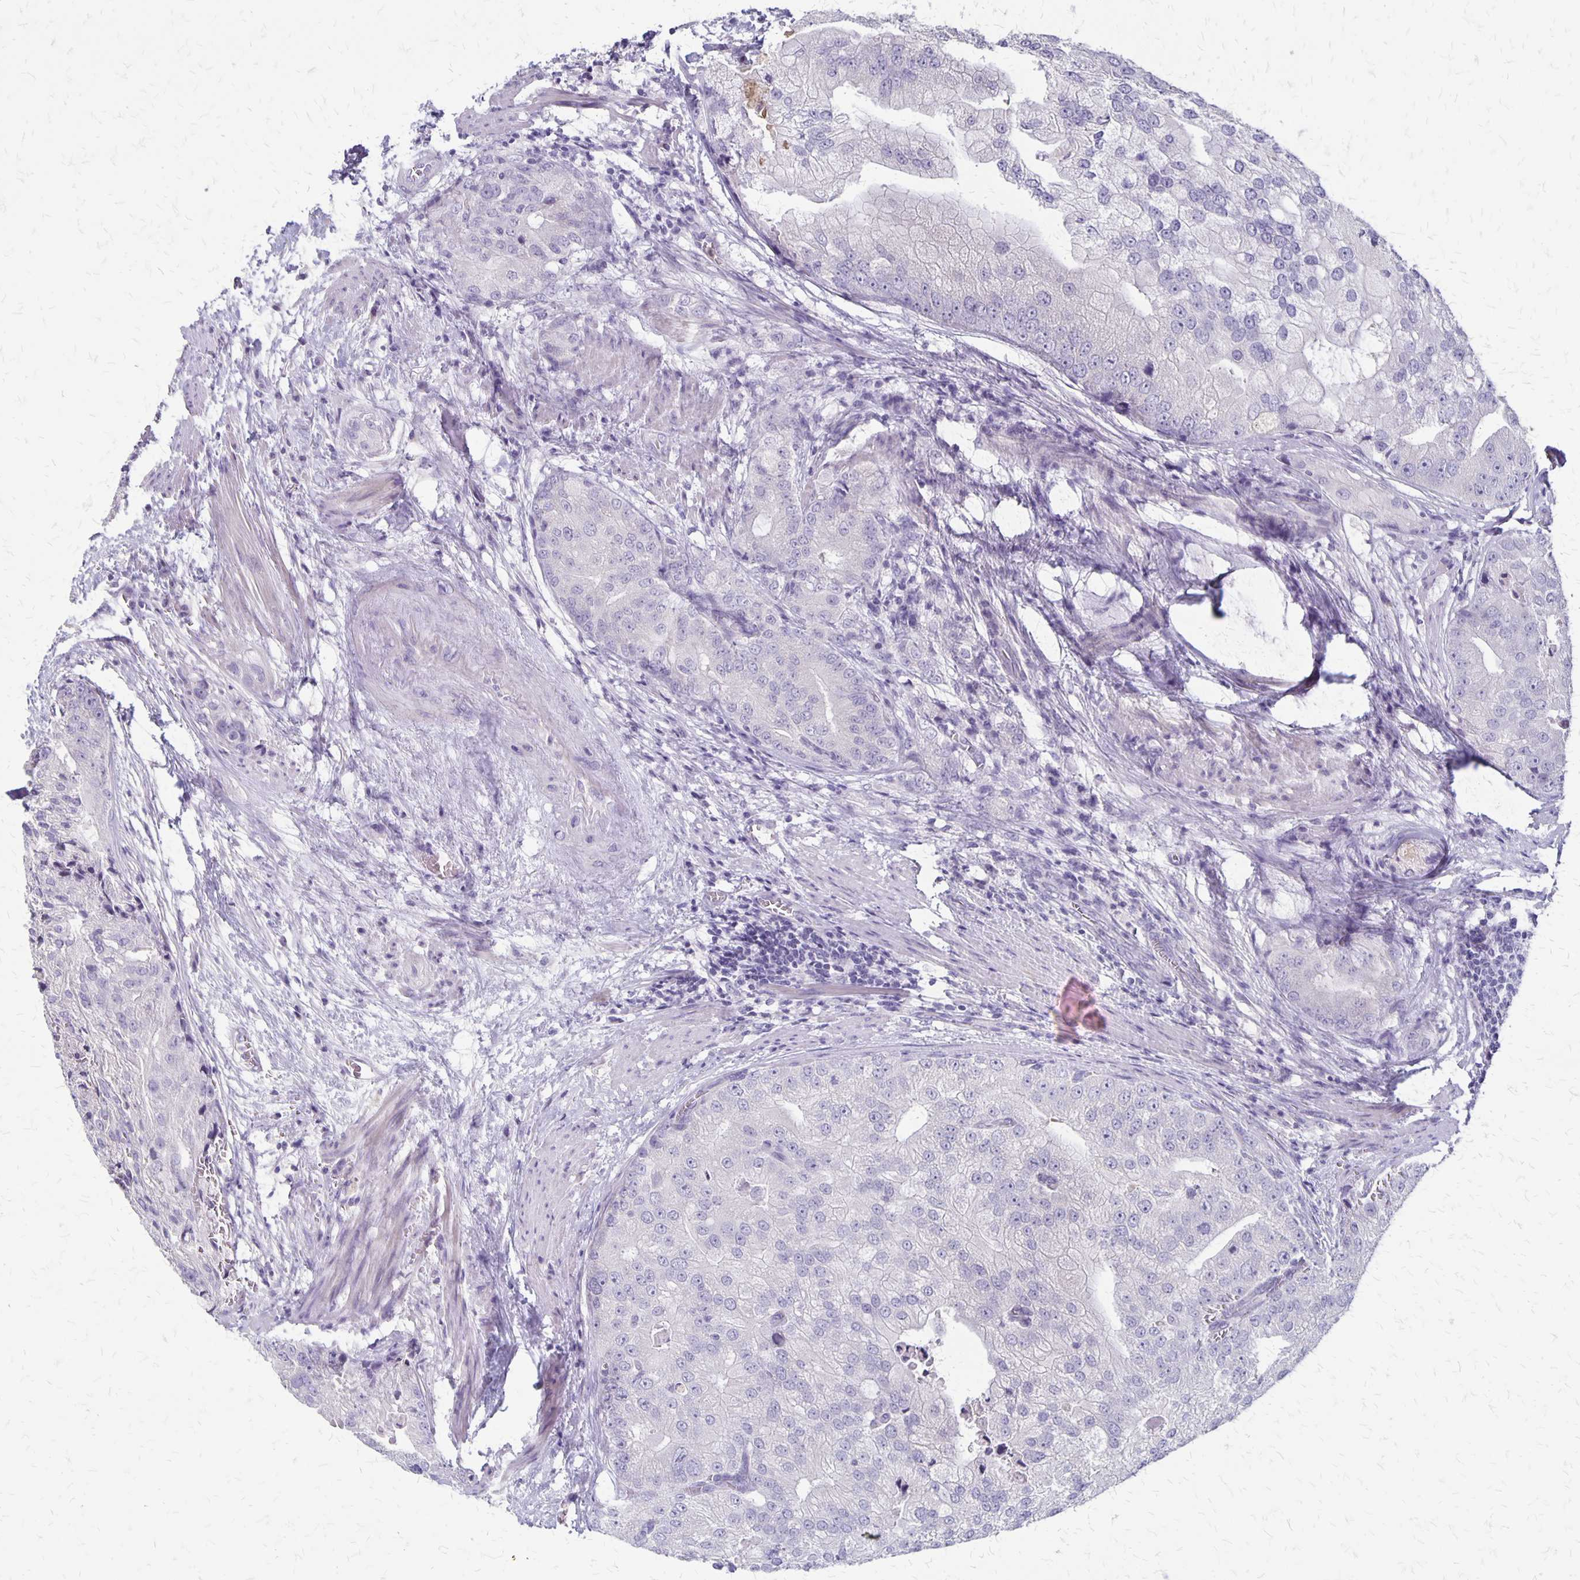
{"staining": {"intensity": "negative", "quantity": "none", "location": "none"}, "tissue": "prostate cancer", "cell_type": "Tumor cells", "image_type": "cancer", "snomed": [{"axis": "morphology", "description": "Adenocarcinoma, High grade"}, {"axis": "topography", "description": "Prostate"}], "caption": "Prostate high-grade adenocarcinoma was stained to show a protein in brown. There is no significant positivity in tumor cells. Nuclei are stained in blue.", "gene": "SEPTIN5", "patient": {"sex": "male", "age": 70}}